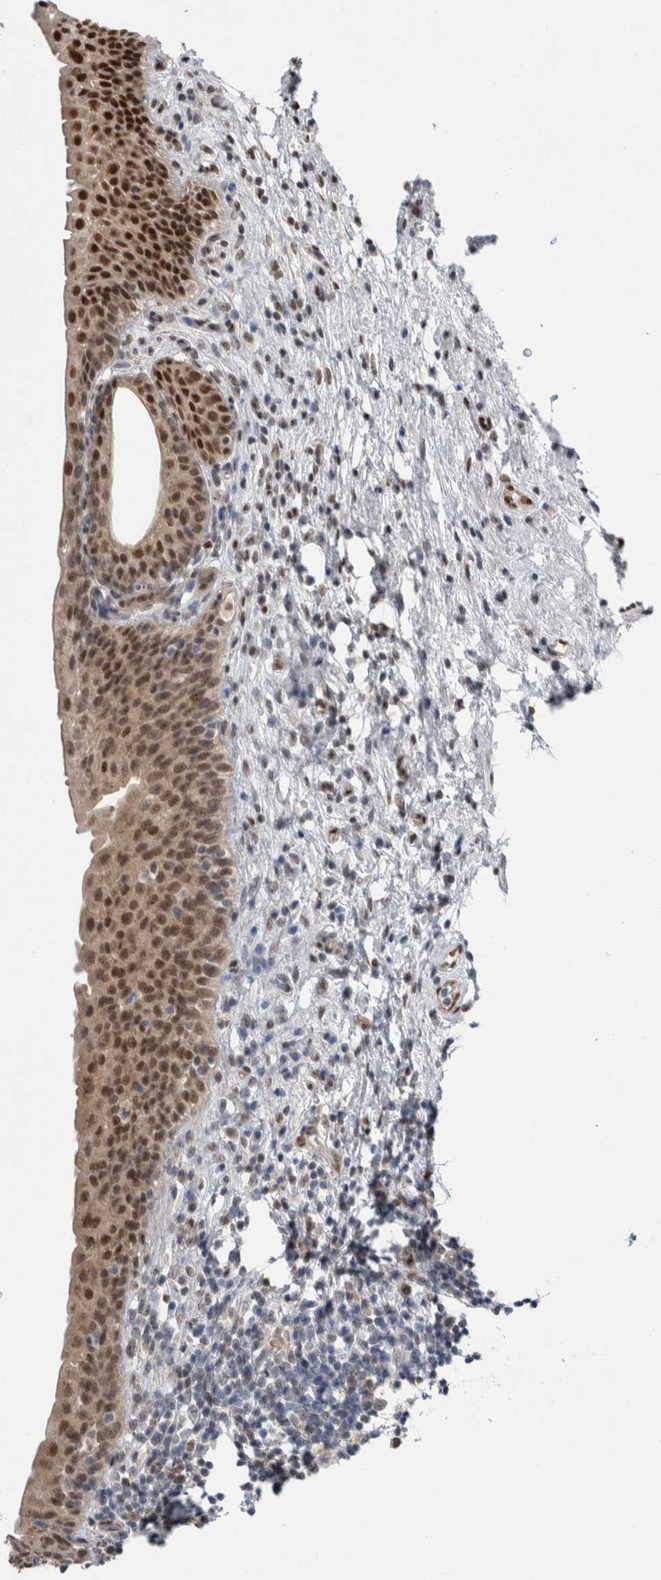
{"staining": {"intensity": "strong", "quantity": "25%-75%", "location": "cytoplasmic/membranous,nuclear"}, "tissue": "urinary bladder", "cell_type": "Urothelial cells", "image_type": "normal", "snomed": [{"axis": "morphology", "description": "Normal tissue, NOS"}, {"axis": "topography", "description": "Urinary bladder"}], "caption": "Immunohistochemistry (IHC) photomicrograph of normal human urinary bladder stained for a protein (brown), which displays high levels of strong cytoplasmic/membranous,nuclear expression in approximately 25%-75% of urothelial cells.", "gene": "TAX1BP1", "patient": {"sex": "male", "age": 83}}